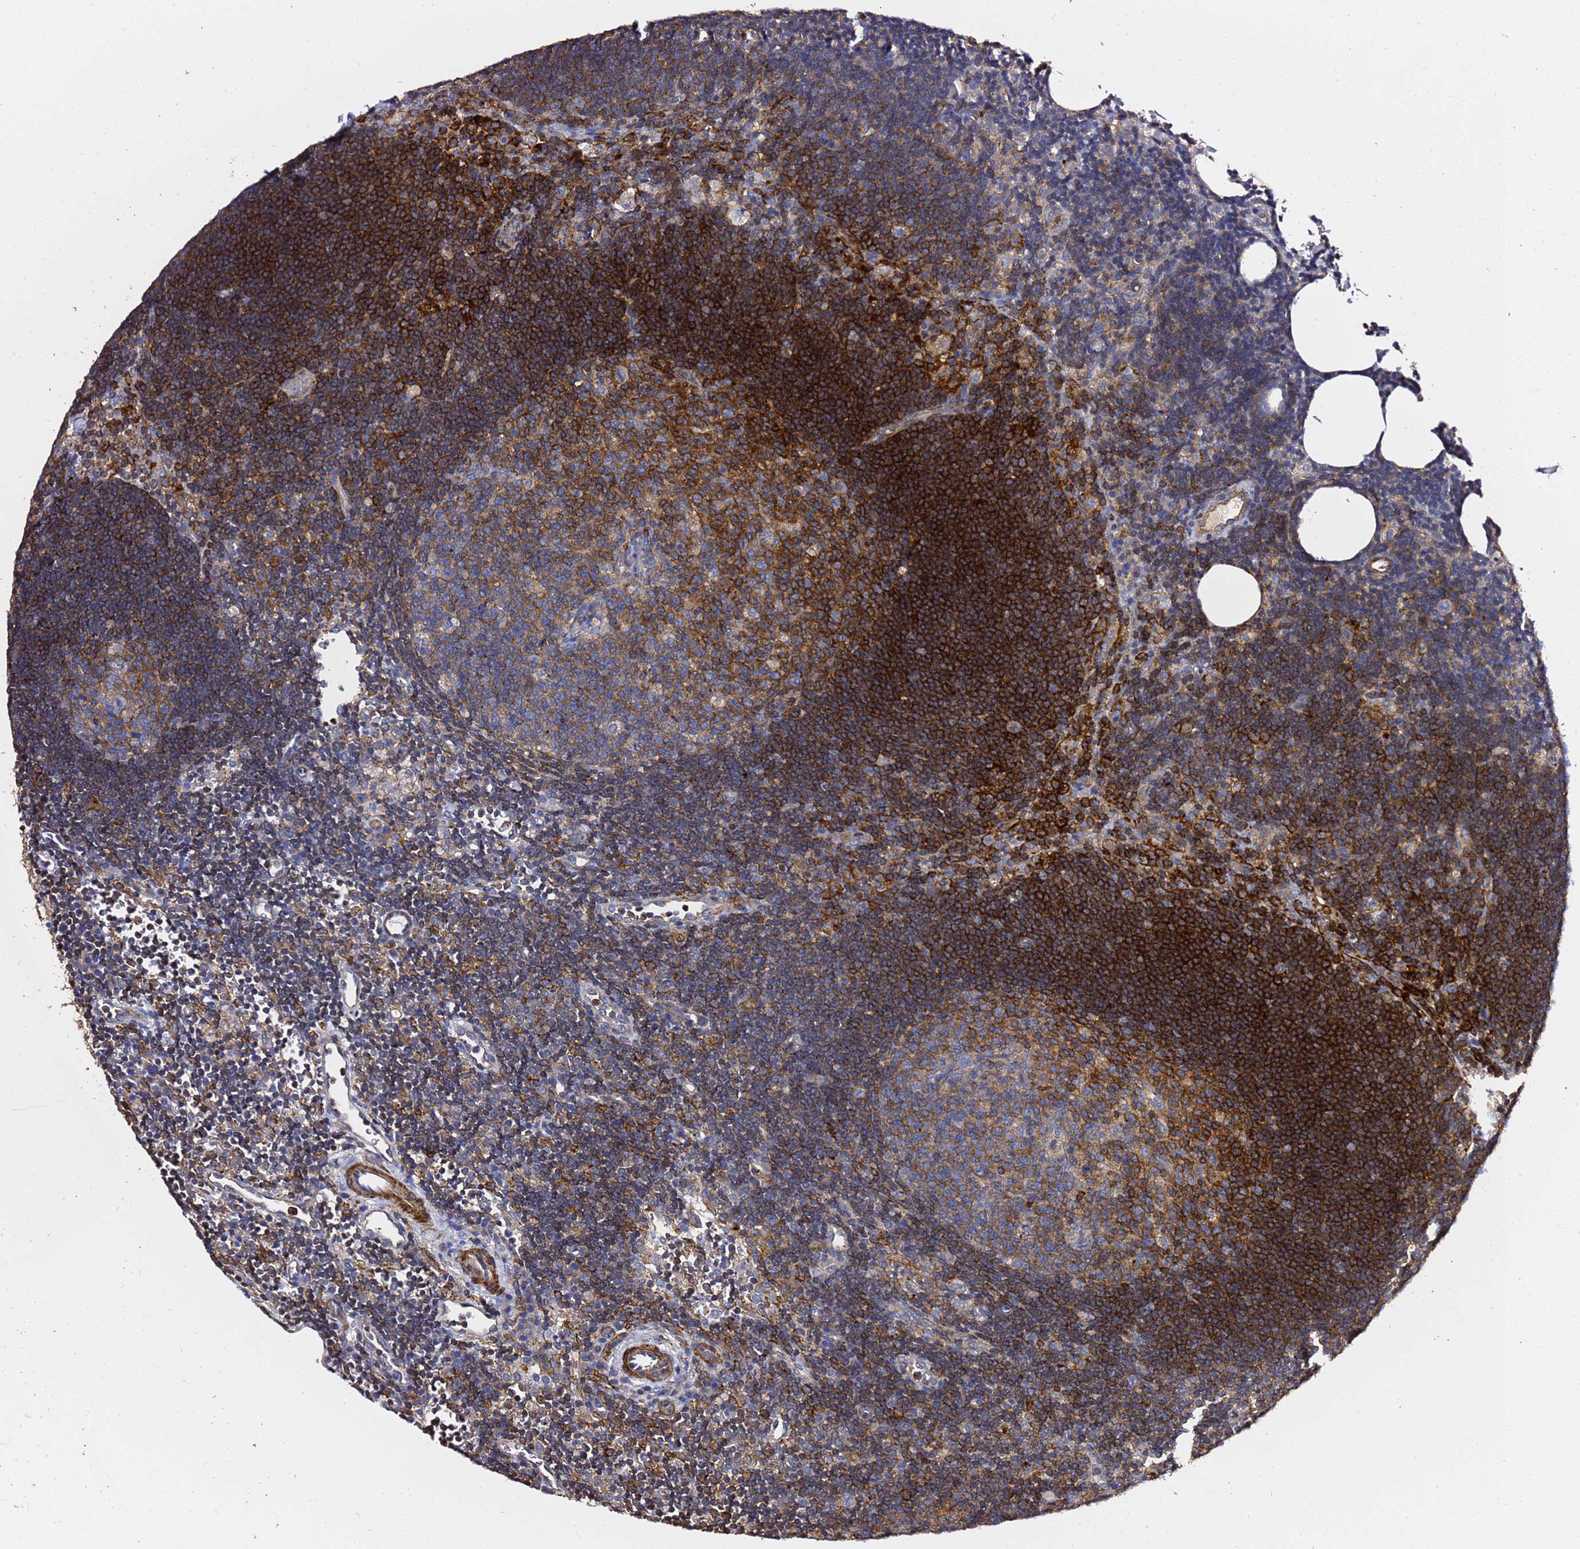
{"staining": {"intensity": "strong", "quantity": "<25%", "location": "cytoplasmic/membranous"}, "tissue": "lymph node", "cell_type": "Germinal center cells", "image_type": "normal", "snomed": [{"axis": "morphology", "description": "Normal tissue, NOS"}, {"axis": "topography", "description": "Lymph node"}], "caption": "Immunohistochemical staining of benign human lymph node reveals strong cytoplasmic/membranous protein expression in approximately <25% of germinal center cells. (brown staining indicates protein expression, while blue staining denotes nuclei).", "gene": "ZFP36L2", "patient": {"sex": "male", "age": 62}}